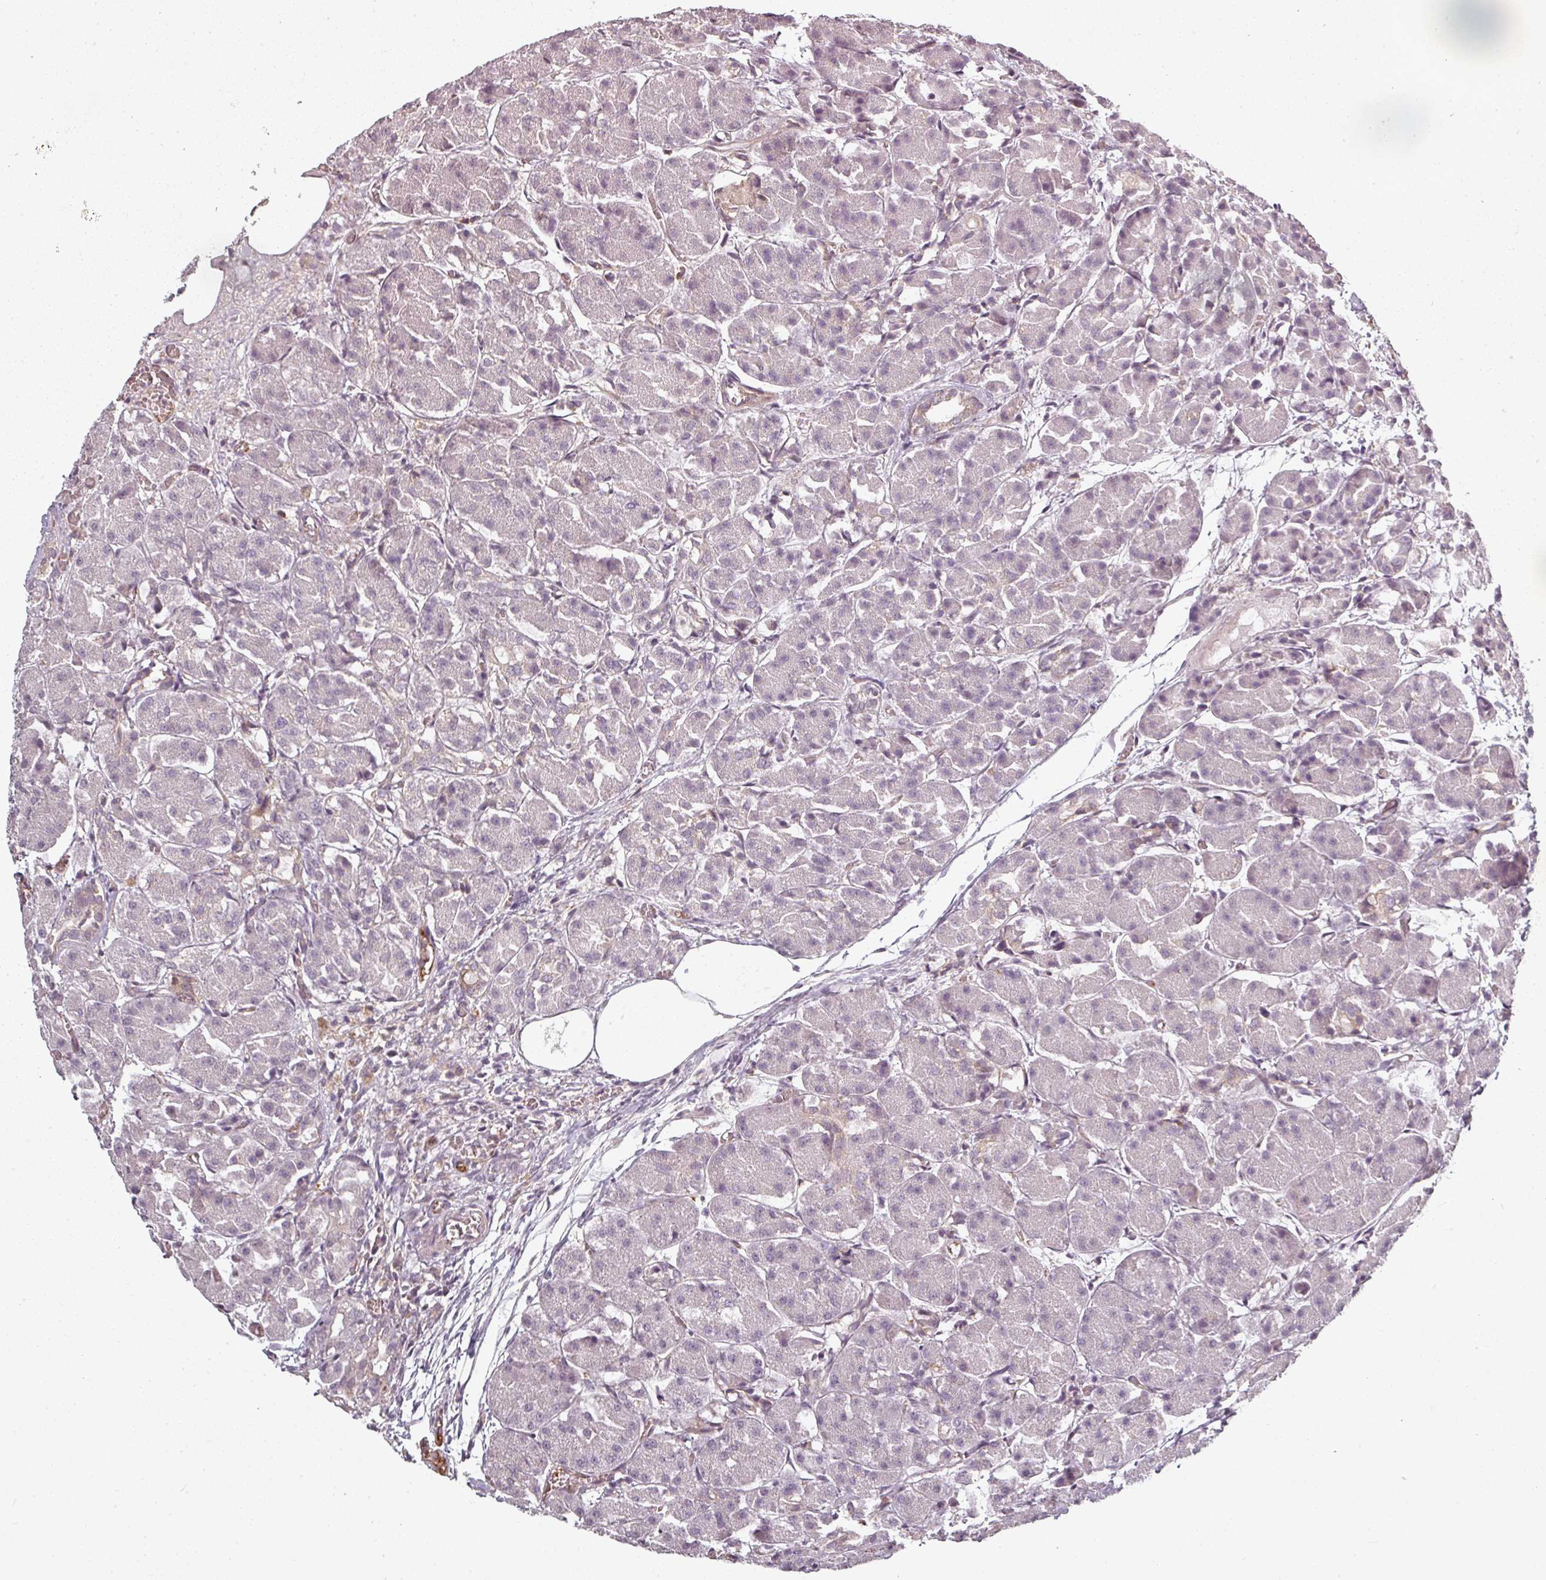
{"staining": {"intensity": "negative", "quantity": "none", "location": "none"}, "tissue": "pancreas", "cell_type": "Exocrine glandular cells", "image_type": "normal", "snomed": [{"axis": "morphology", "description": "Normal tissue, NOS"}, {"axis": "topography", "description": "Pancreas"}], "caption": "Immunohistochemistry micrograph of unremarkable pancreas stained for a protein (brown), which demonstrates no positivity in exocrine glandular cells.", "gene": "CLIC1", "patient": {"sex": "male", "age": 63}}